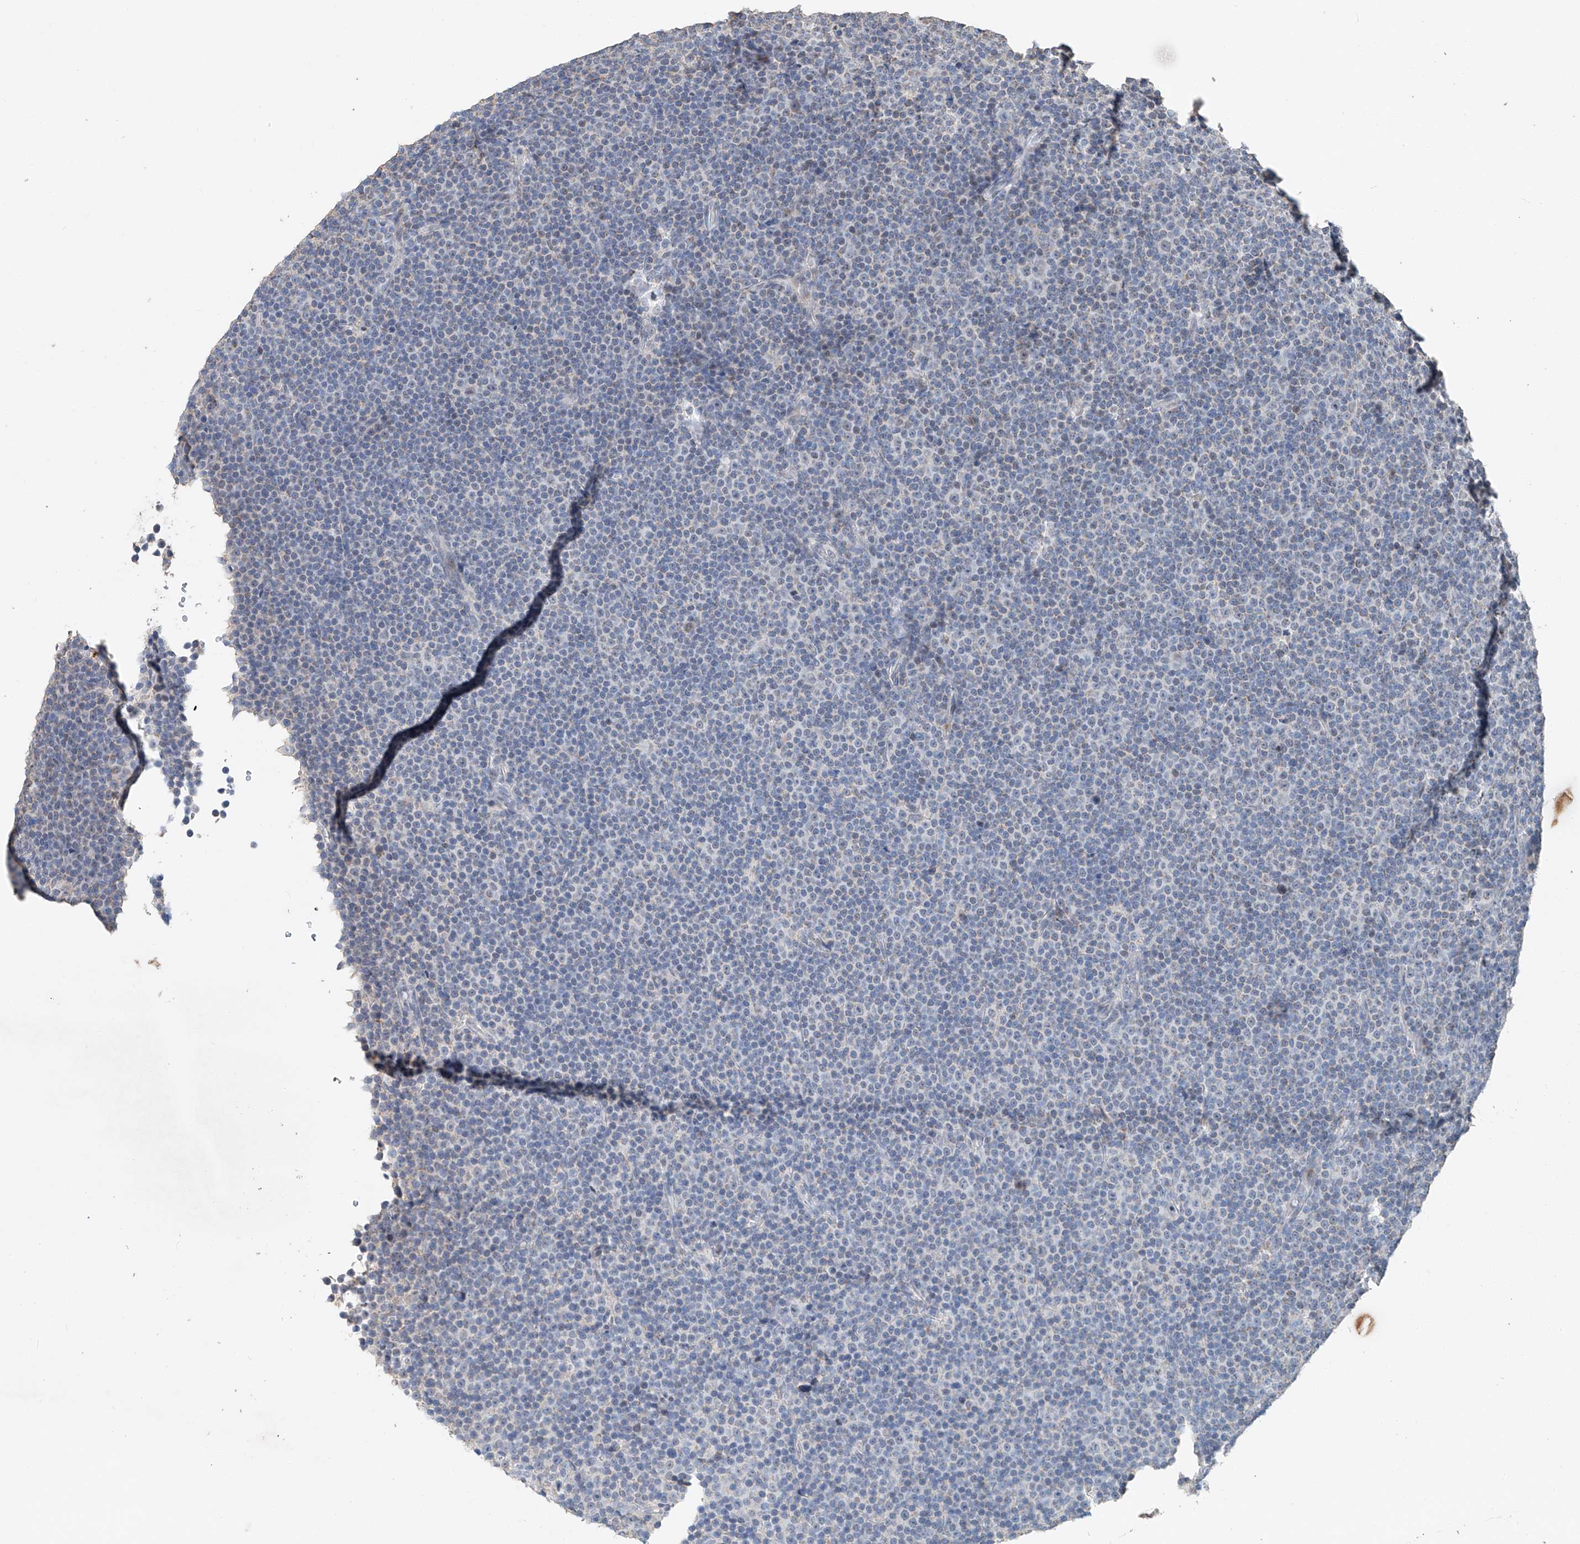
{"staining": {"intensity": "weak", "quantity": "<25%", "location": "cytoplasmic/membranous"}, "tissue": "lymphoma", "cell_type": "Tumor cells", "image_type": "cancer", "snomed": [{"axis": "morphology", "description": "Malignant lymphoma, non-Hodgkin's type, Low grade"}, {"axis": "topography", "description": "Lymph node"}], "caption": "A photomicrograph of malignant lymphoma, non-Hodgkin's type (low-grade) stained for a protein exhibits no brown staining in tumor cells. The staining was performed using DAB to visualize the protein expression in brown, while the nuclei were stained in blue with hematoxylin (Magnification: 20x).", "gene": "KLF15", "patient": {"sex": "female", "age": 67}}